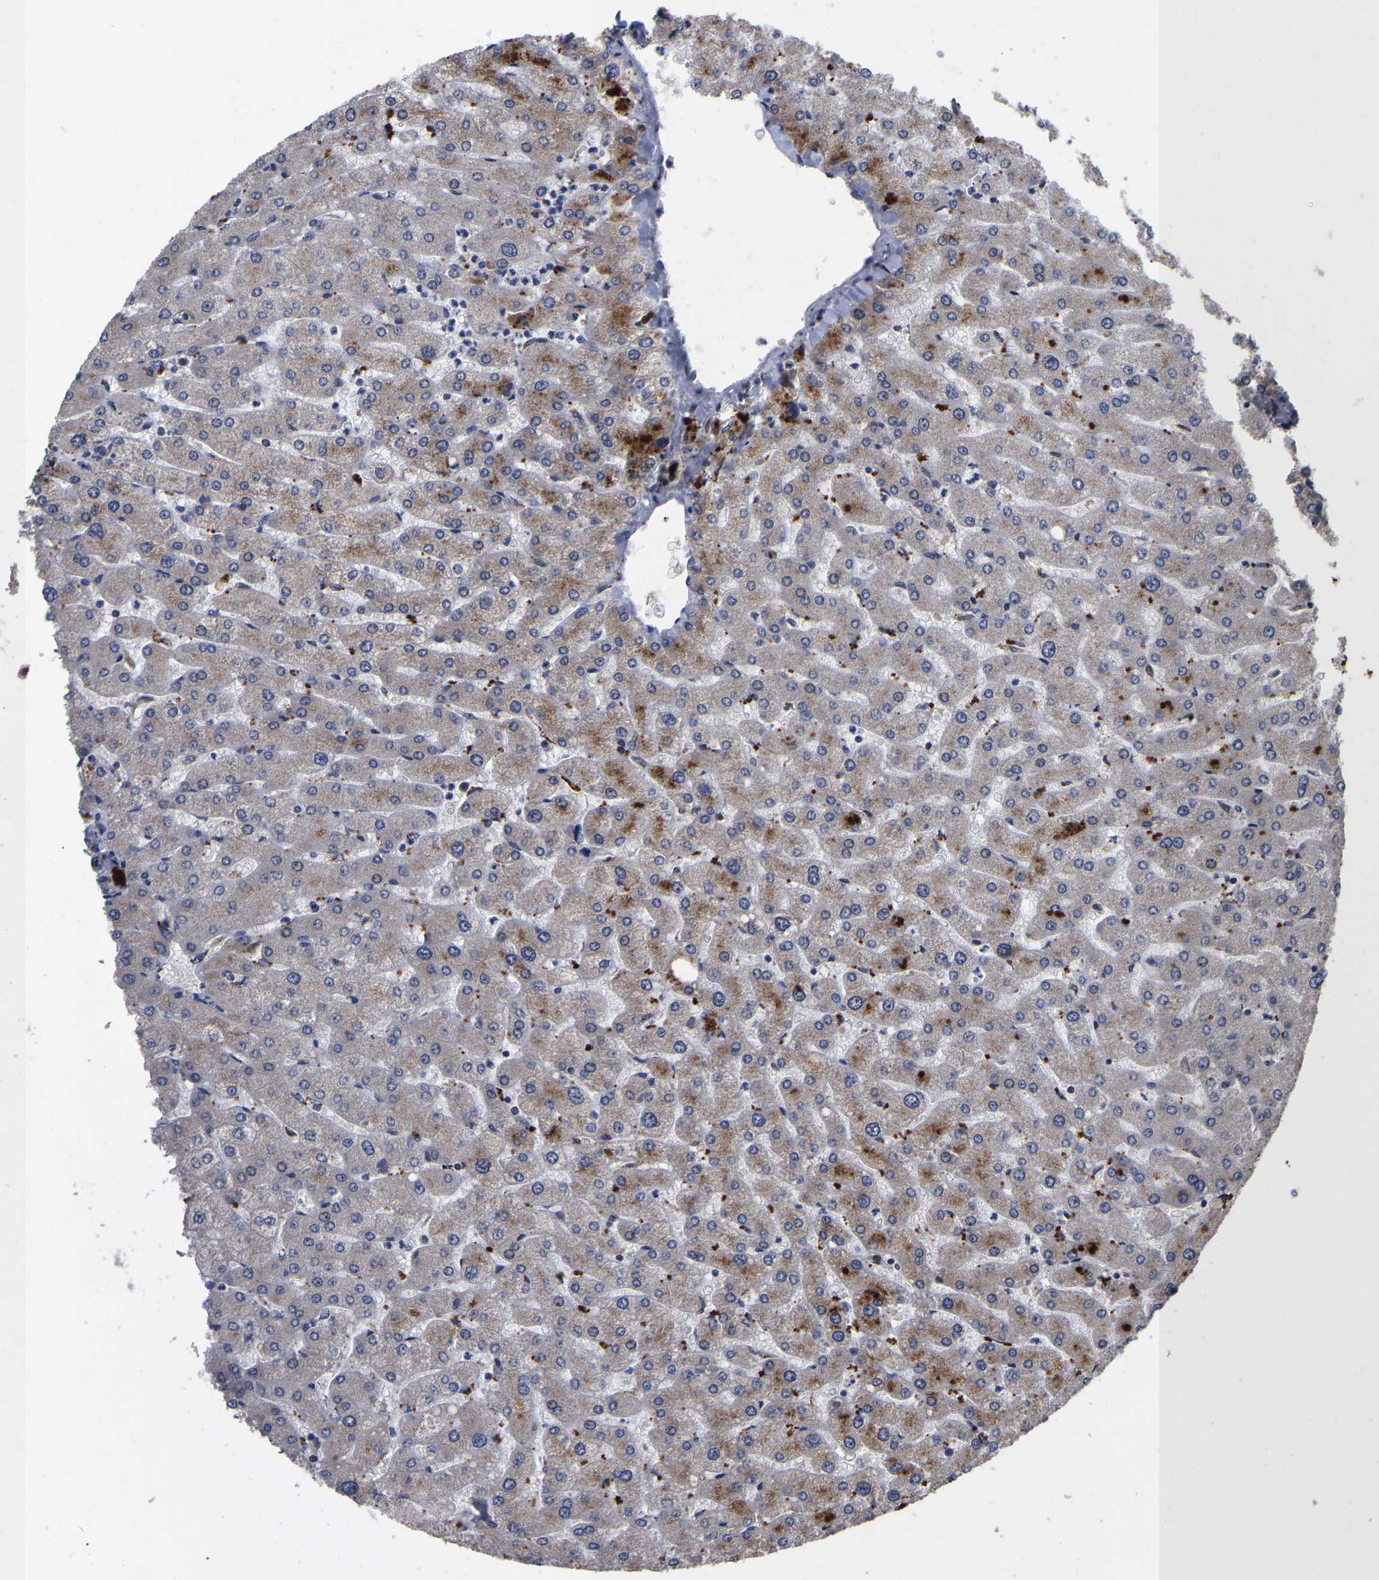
{"staining": {"intensity": "negative", "quantity": "none", "location": "none"}, "tissue": "liver", "cell_type": "Cholangiocytes", "image_type": "normal", "snomed": [{"axis": "morphology", "description": "Normal tissue, NOS"}, {"axis": "topography", "description": "Liver"}], "caption": "A high-resolution histopathology image shows IHC staining of normal liver, which exhibits no significant positivity in cholangiocytes.", "gene": "JUNB", "patient": {"sex": "male", "age": 55}}